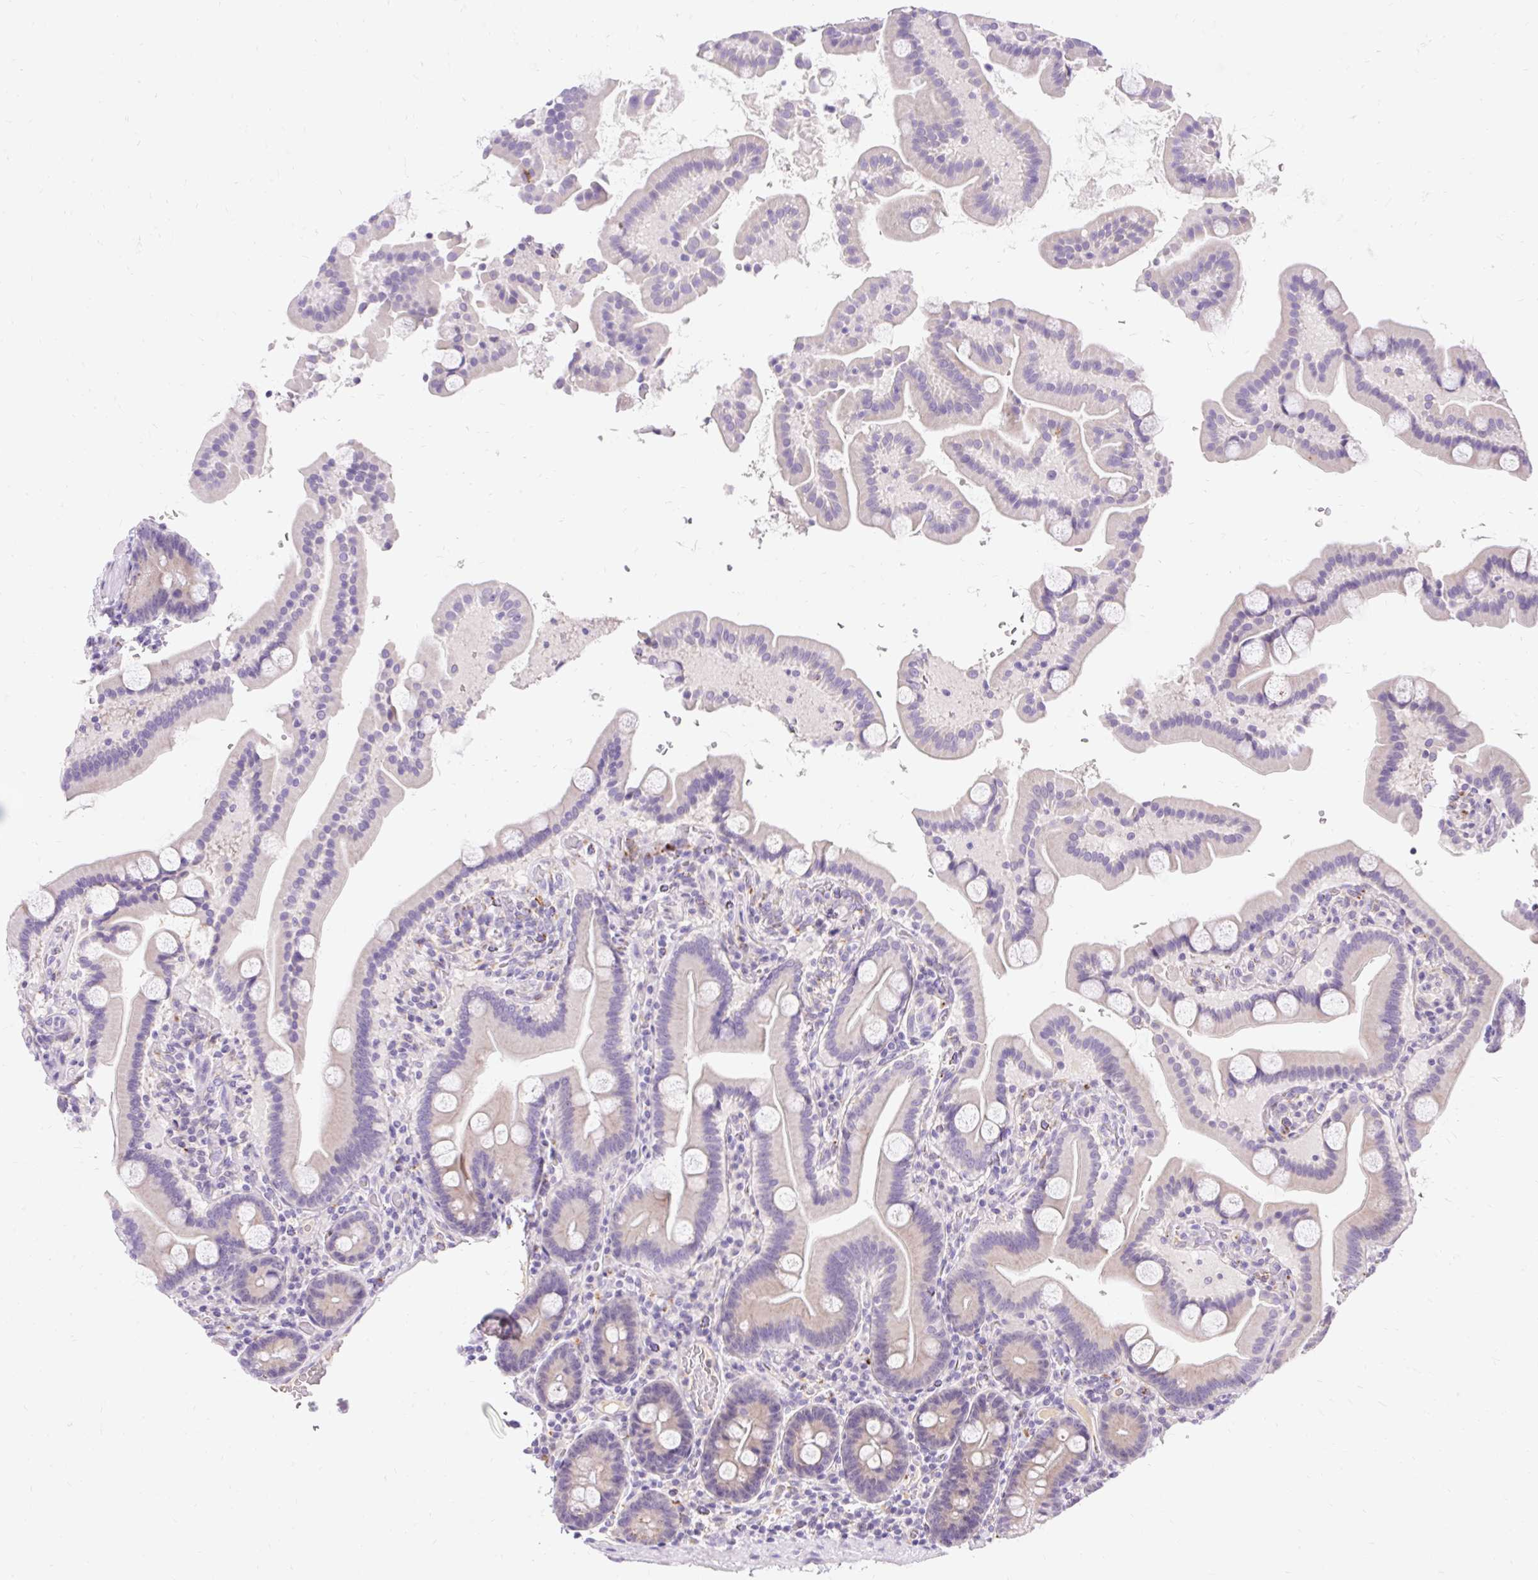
{"staining": {"intensity": "weak", "quantity": "25%-75%", "location": "cytoplasmic/membranous"}, "tissue": "duodenum", "cell_type": "Glandular cells", "image_type": "normal", "snomed": [{"axis": "morphology", "description": "Normal tissue, NOS"}, {"axis": "topography", "description": "Duodenum"}], "caption": "DAB immunohistochemical staining of unremarkable human duodenum displays weak cytoplasmic/membranous protein staining in about 25%-75% of glandular cells. The staining was performed using DAB (3,3'-diaminobenzidine) to visualize the protein expression in brown, while the nuclei were stained in blue with hematoxylin (Magnification: 20x).", "gene": "TMEM150C", "patient": {"sex": "male", "age": 55}}